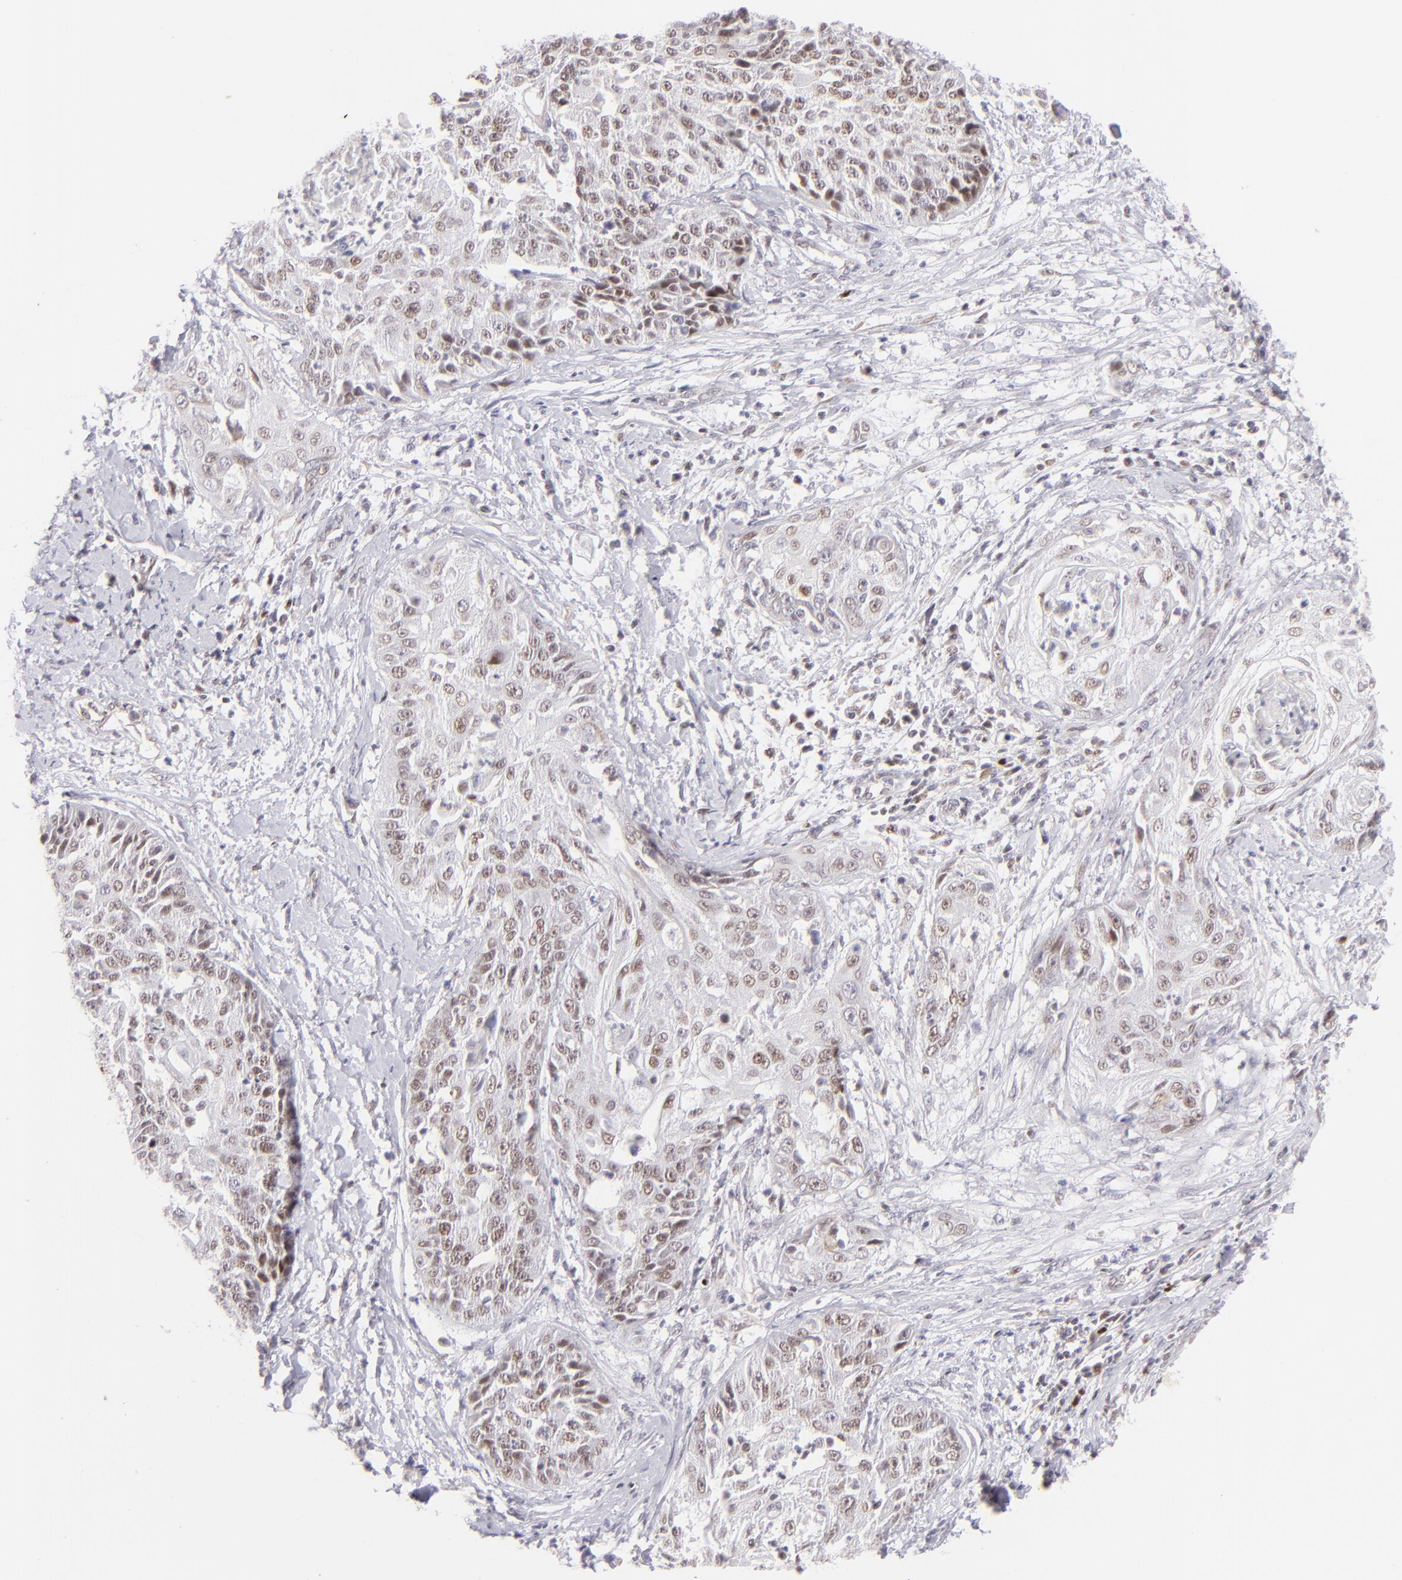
{"staining": {"intensity": "moderate", "quantity": "25%-75%", "location": "nuclear"}, "tissue": "cervical cancer", "cell_type": "Tumor cells", "image_type": "cancer", "snomed": [{"axis": "morphology", "description": "Squamous cell carcinoma, NOS"}, {"axis": "topography", "description": "Cervix"}], "caption": "A medium amount of moderate nuclear staining is identified in approximately 25%-75% of tumor cells in squamous cell carcinoma (cervical) tissue. The staining was performed using DAB (3,3'-diaminobenzidine) to visualize the protein expression in brown, while the nuclei were stained in blue with hematoxylin (Magnification: 20x).", "gene": "POU2F1", "patient": {"sex": "female", "age": 64}}